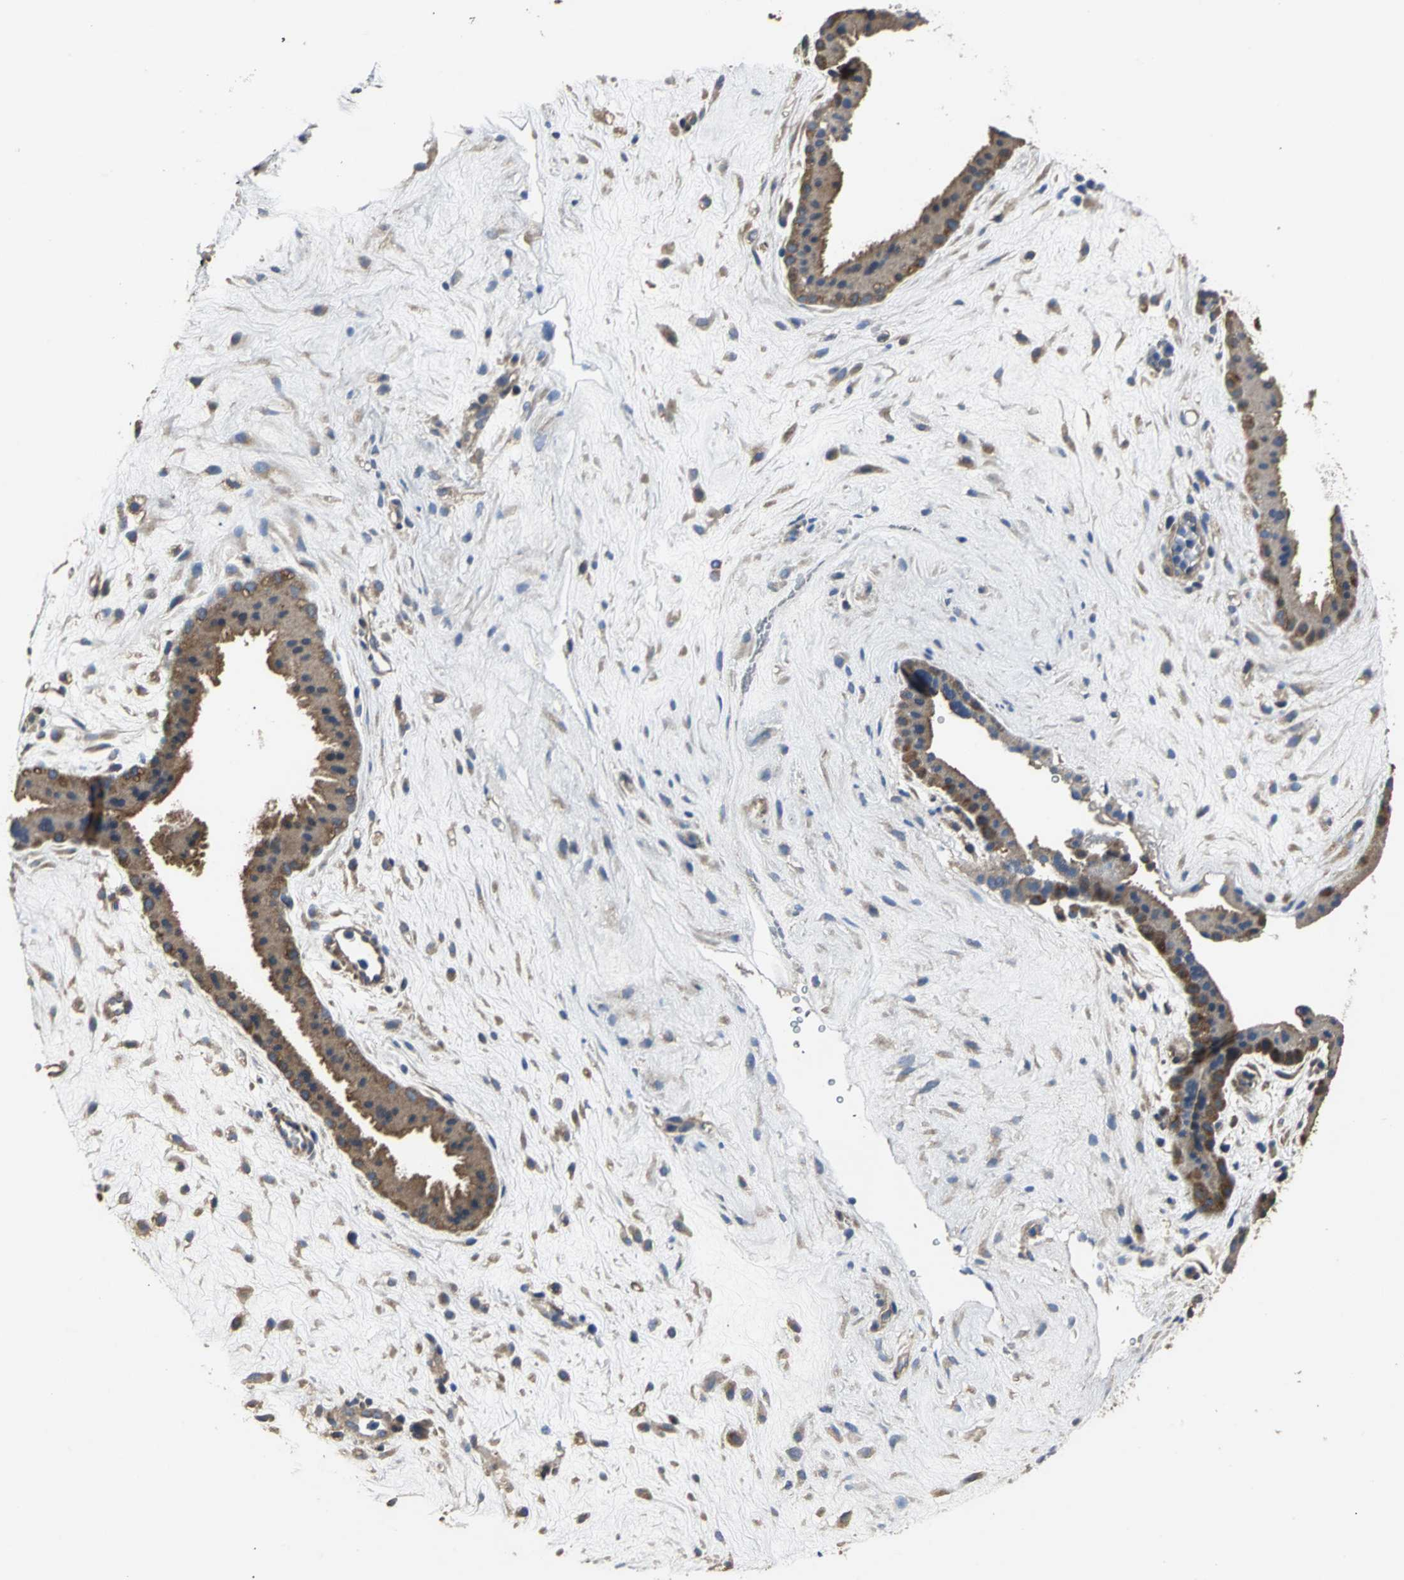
{"staining": {"intensity": "moderate", "quantity": ">75%", "location": "cytoplasmic/membranous"}, "tissue": "placenta", "cell_type": "Decidual cells", "image_type": "normal", "snomed": [{"axis": "morphology", "description": "Normal tissue, NOS"}, {"axis": "topography", "description": "Placenta"}], "caption": "Benign placenta was stained to show a protein in brown. There is medium levels of moderate cytoplasmic/membranous positivity in approximately >75% of decidual cells.", "gene": "IRF3", "patient": {"sex": "female", "age": 19}}